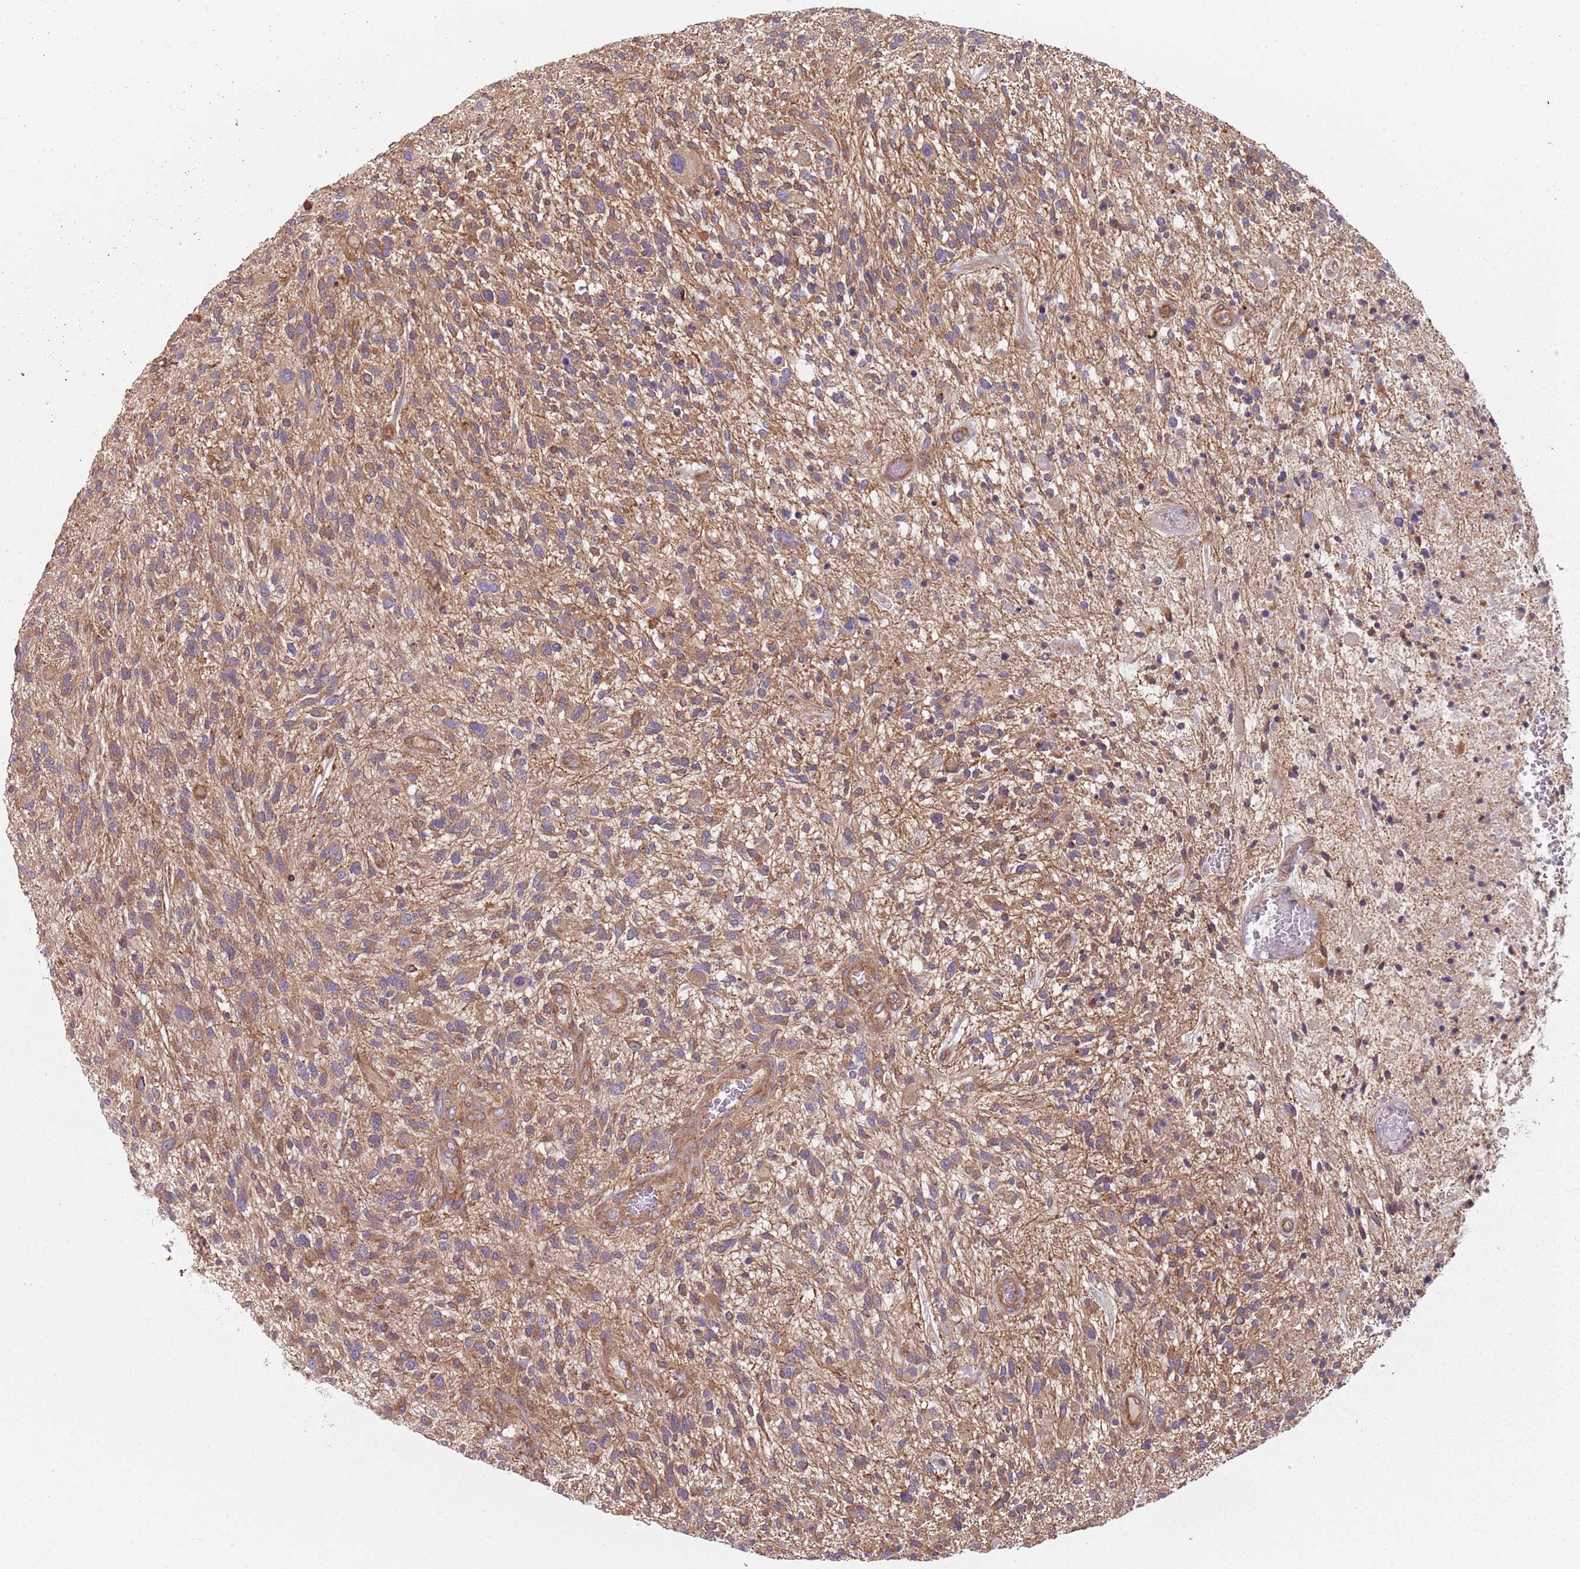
{"staining": {"intensity": "weak", "quantity": "25%-75%", "location": "cytoplasmic/membranous"}, "tissue": "glioma", "cell_type": "Tumor cells", "image_type": "cancer", "snomed": [{"axis": "morphology", "description": "Glioma, malignant, High grade"}, {"axis": "topography", "description": "Brain"}], "caption": "The image reveals a brown stain indicating the presence of a protein in the cytoplasmic/membranous of tumor cells in glioma.", "gene": "SPDL1", "patient": {"sex": "male", "age": 47}}